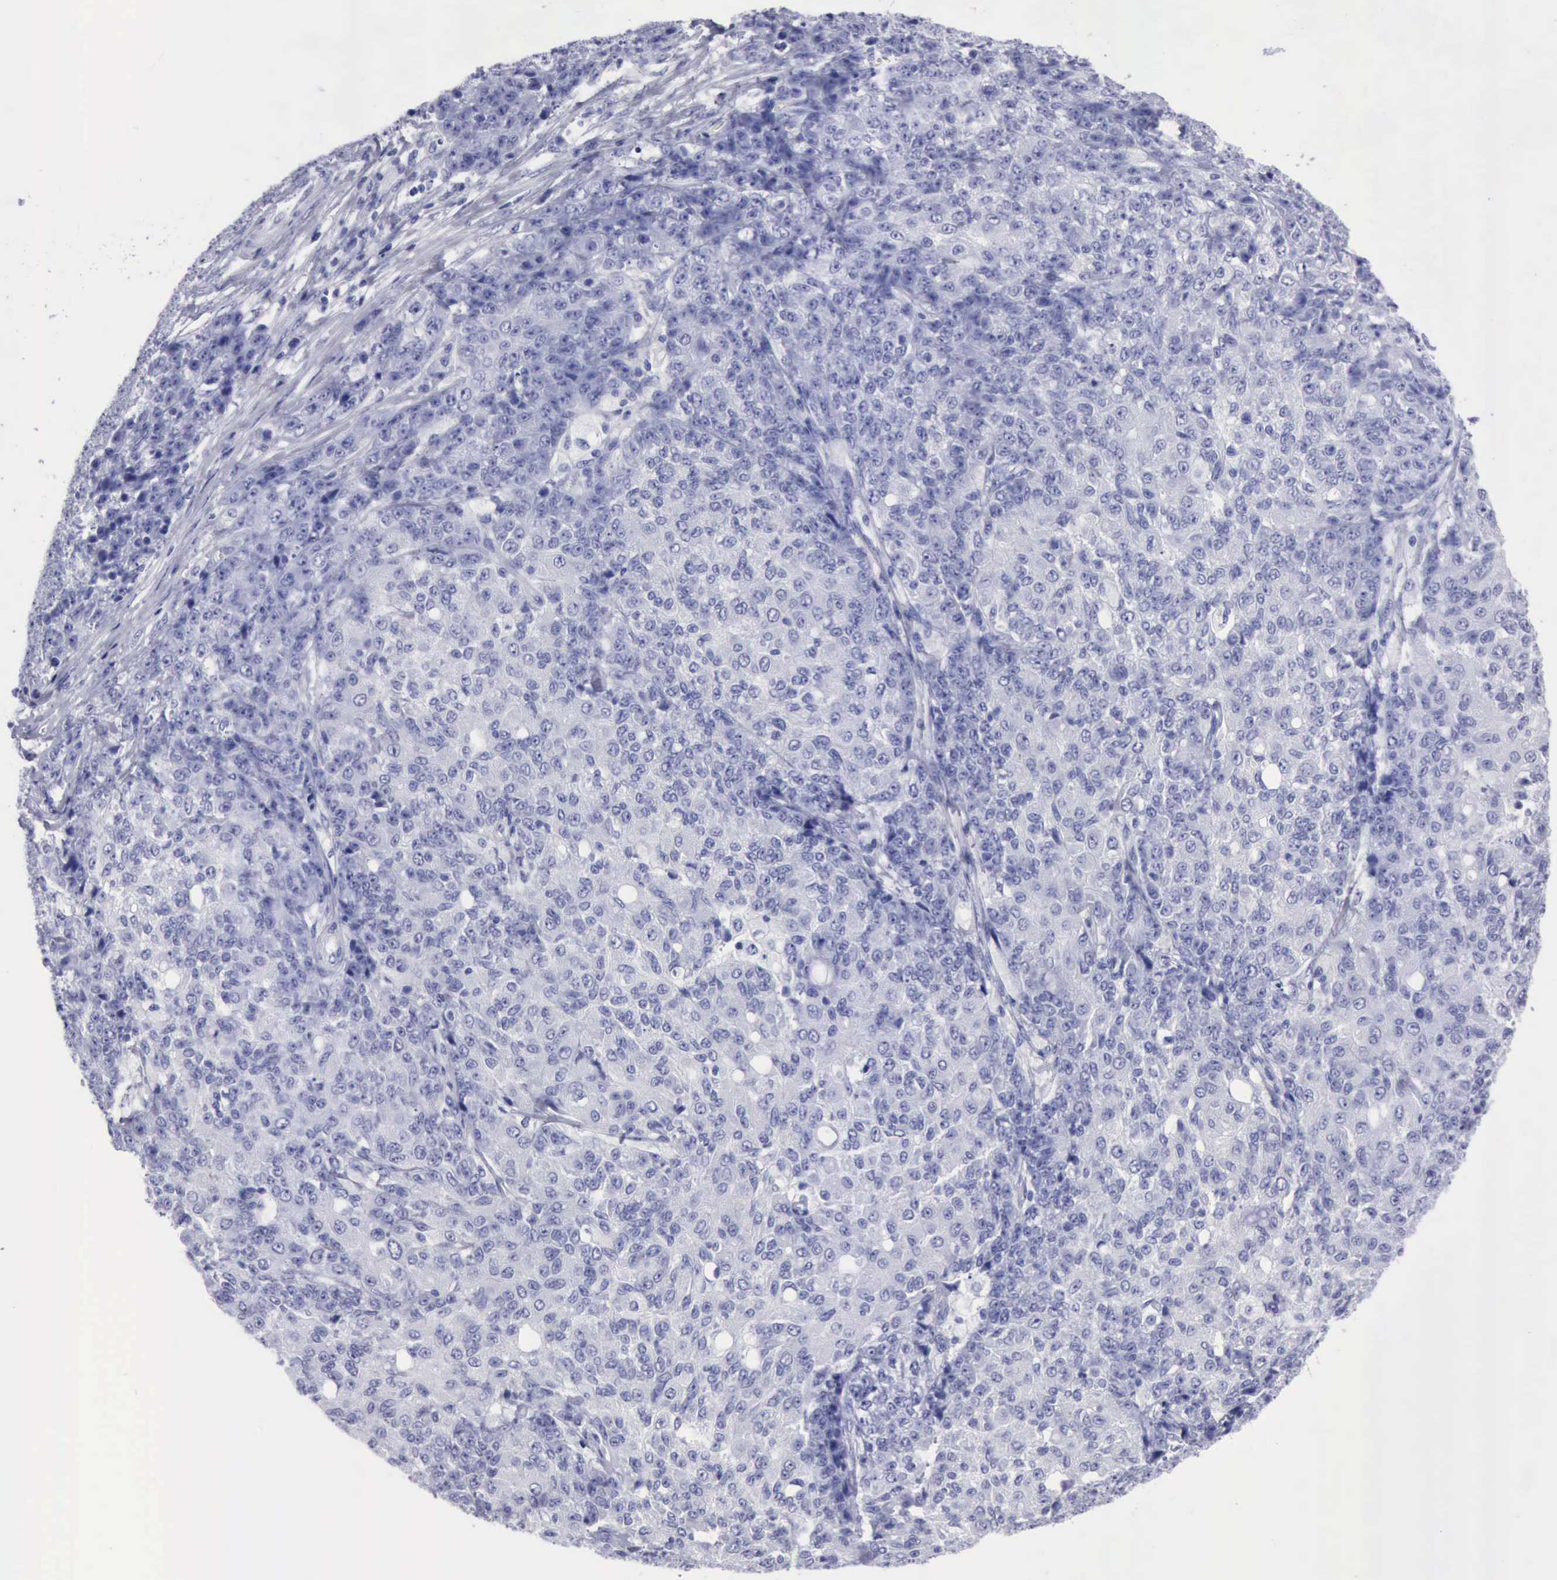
{"staining": {"intensity": "negative", "quantity": "none", "location": "none"}, "tissue": "ovarian cancer", "cell_type": "Tumor cells", "image_type": "cancer", "snomed": [{"axis": "morphology", "description": "Carcinoma, endometroid"}, {"axis": "topography", "description": "Ovary"}], "caption": "DAB (3,3'-diaminobenzidine) immunohistochemical staining of ovarian endometroid carcinoma exhibits no significant staining in tumor cells.", "gene": "CYP19A1", "patient": {"sex": "female", "age": 42}}